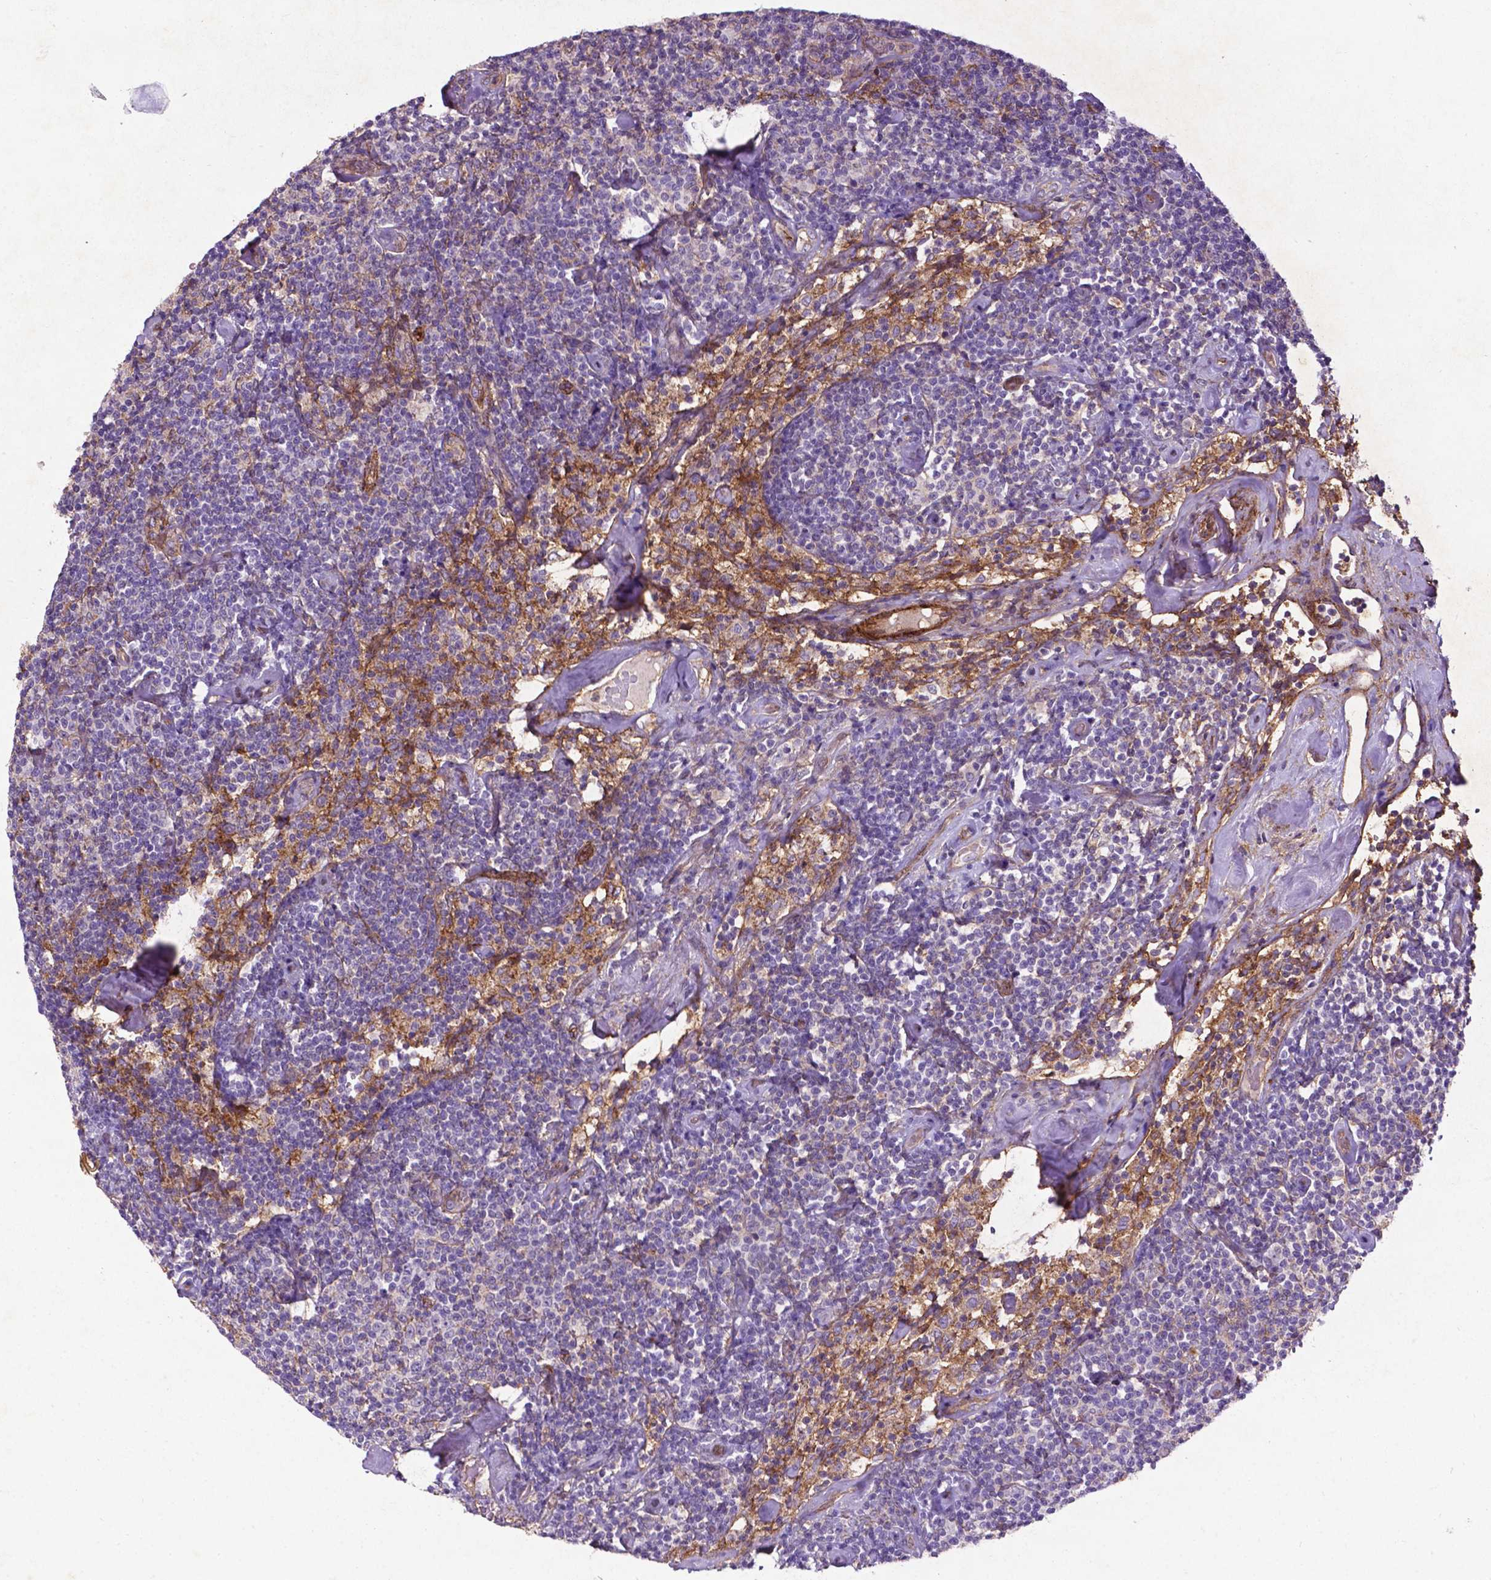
{"staining": {"intensity": "negative", "quantity": "none", "location": "none"}, "tissue": "lymphoma", "cell_type": "Tumor cells", "image_type": "cancer", "snomed": [{"axis": "morphology", "description": "Malignant lymphoma, non-Hodgkin's type, Low grade"}, {"axis": "topography", "description": "Lymph node"}], "caption": "The IHC image has no significant staining in tumor cells of lymphoma tissue.", "gene": "RRAS", "patient": {"sex": "male", "age": 81}}